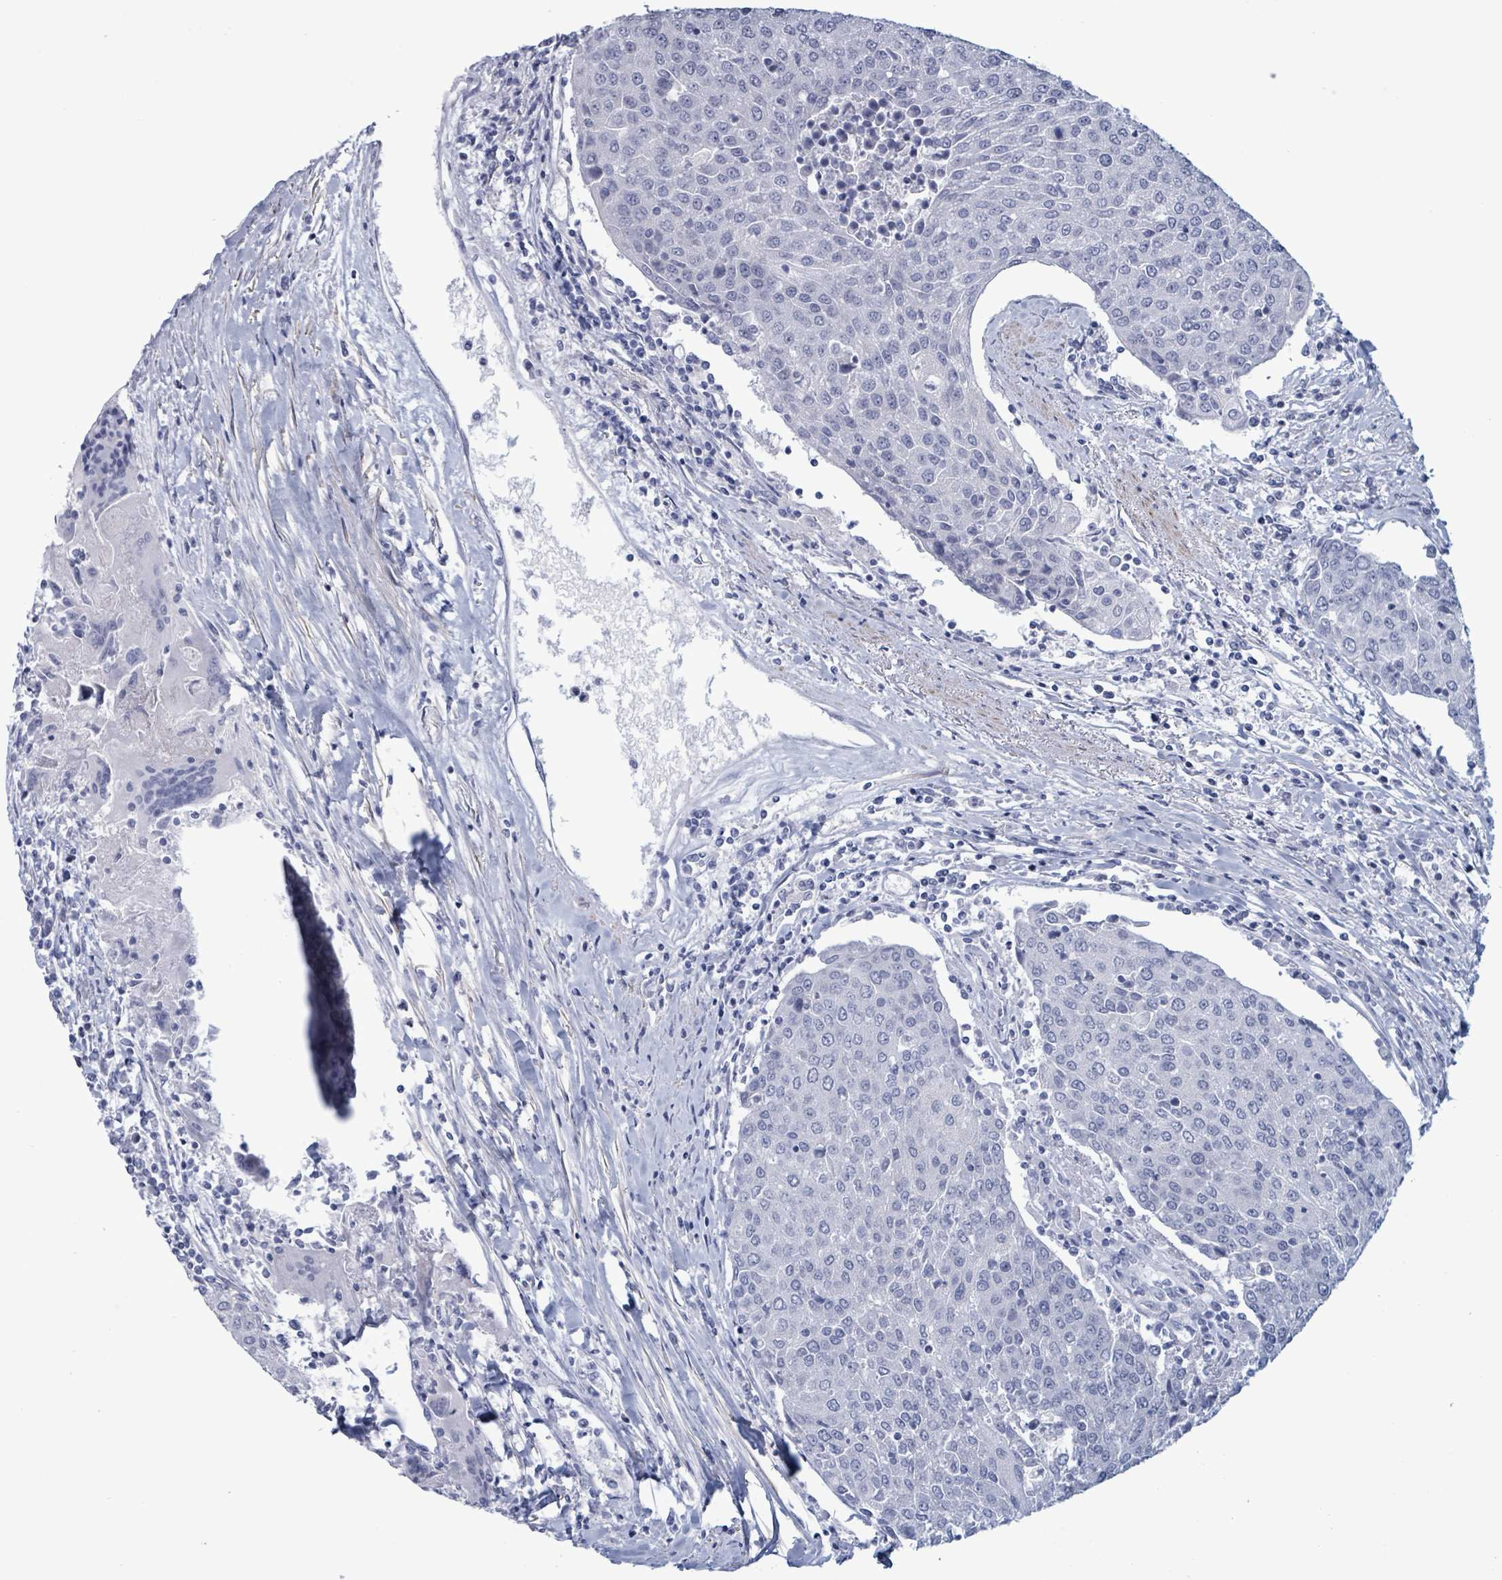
{"staining": {"intensity": "negative", "quantity": "none", "location": "none"}, "tissue": "urothelial cancer", "cell_type": "Tumor cells", "image_type": "cancer", "snomed": [{"axis": "morphology", "description": "Urothelial carcinoma, High grade"}, {"axis": "topography", "description": "Urinary bladder"}], "caption": "The histopathology image displays no staining of tumor cells in urothelial cancer.", "gene": "ZNF771", "patient": {"sex": "female", "age": 85}}